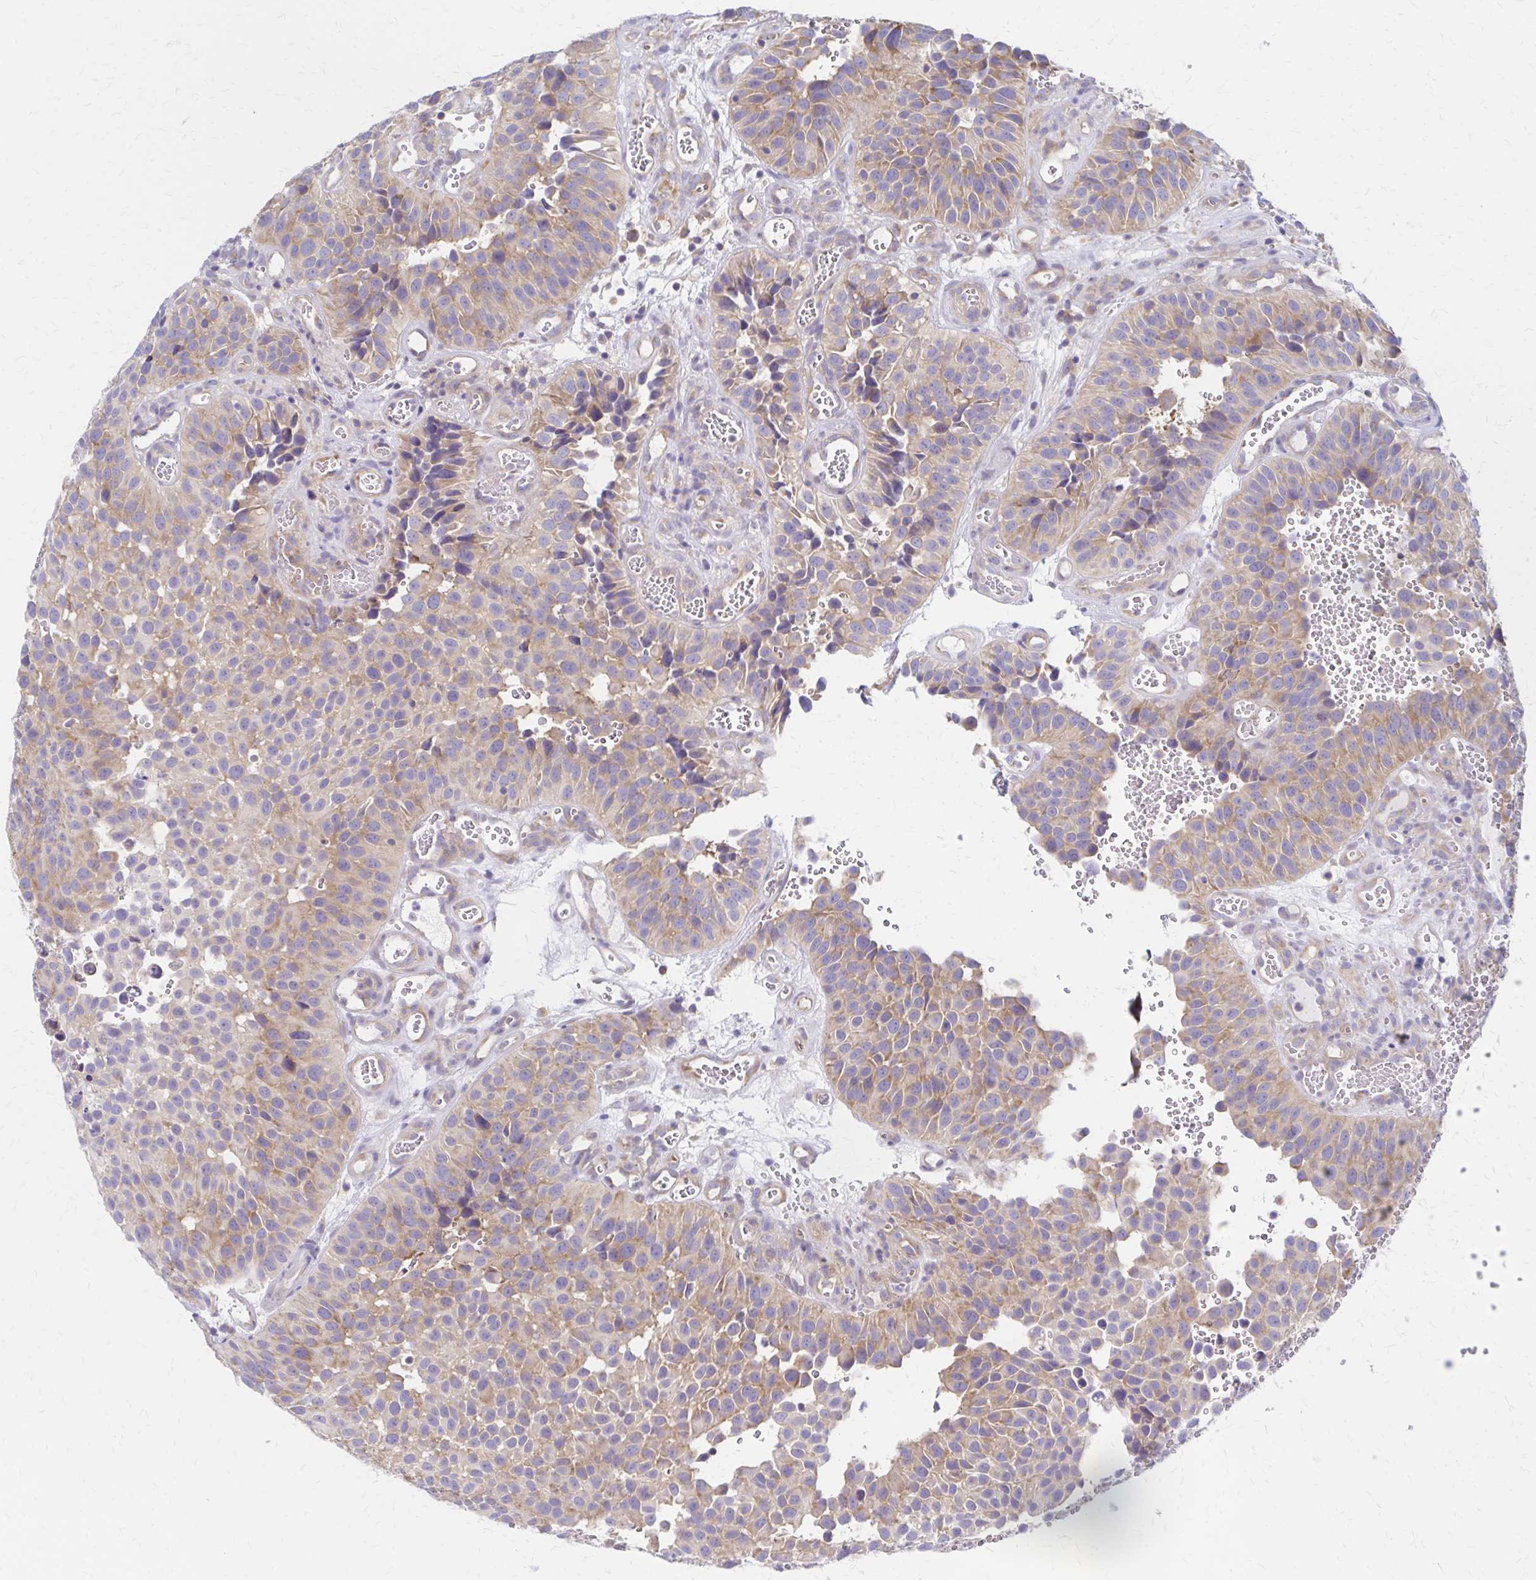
{"staining": {"intensity": "weak", "quantity": ">75%", "location": "cytoplasmic/membranous"}, "tissue": "urothelial cancer", "cell_type": "Tumor cells", "image_type": "cancer", "snomed": [{"axis": "morphology", "description": "Urothelial carcinoma, Low grade"}, {"axis": "topography", "description": "Urinary bladder"}], "caption": "An image of urothelial carcinoma (low-grade) stained for a protein shows weak cytoplasmic/membranous brown staining in tumor cells. (DAB IHC, brown staining for protein, blue staining for nuclei).", "gene": "RPL27A", "patient": {"sex": "male", "age": 76}}